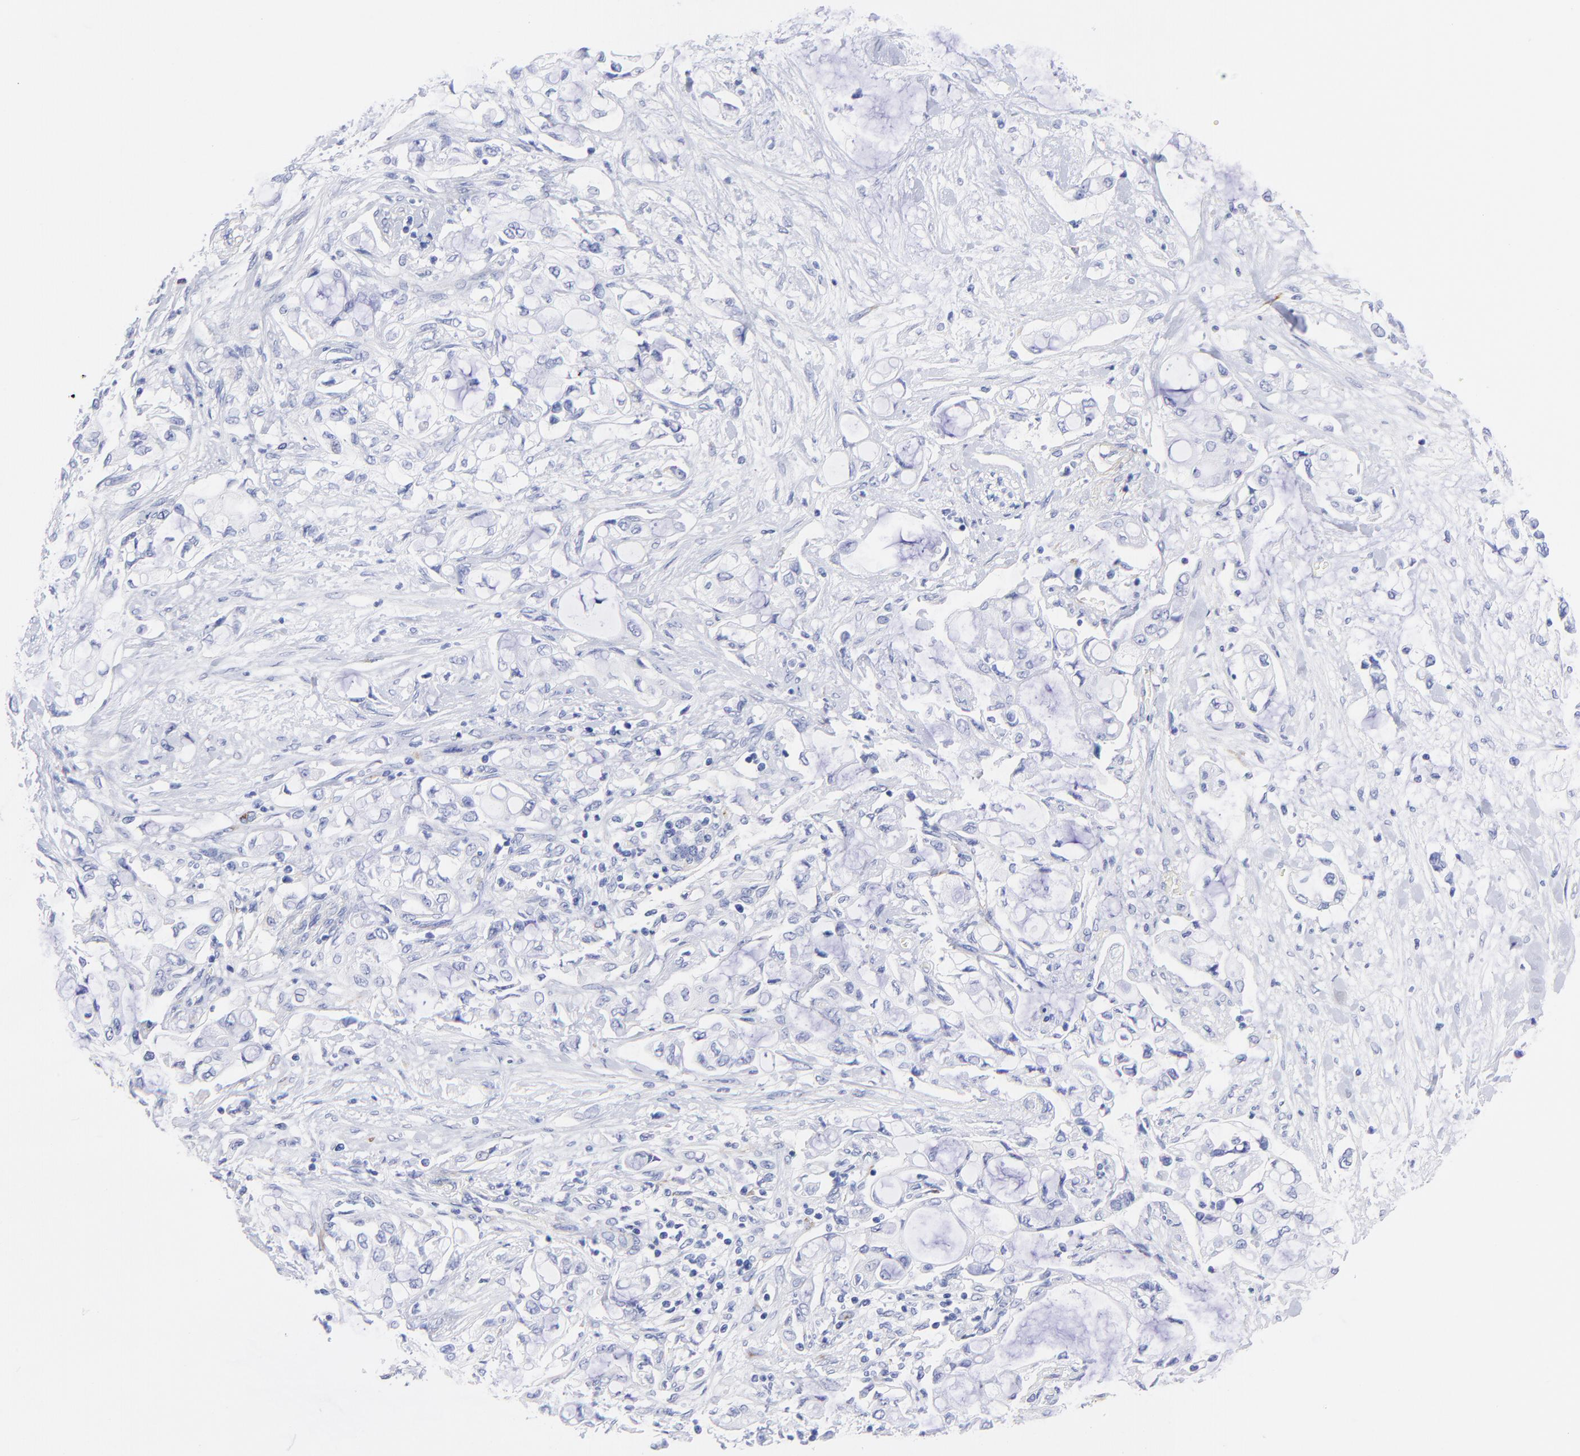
{"staining": {"intensity": "negative", "quantity": "none", "location": "none"}, "tissue": "pancreatic cancer", "cell_type": "Tumor cells", "image_type": "cancer", "snomed": [{"axis": "morphology", "description": "Adenocarcinoma, NOS"}, {"axis": "topography", "description": "Pancreas"}], "caption": "DAB (3,3'-diaminobenzidine) immunohistochemical staining of pancreatic cancer displays no significant staining in tumor cells.", "gene": "C1QTNF6", "patient": {"sex": "female", "age": 70}}